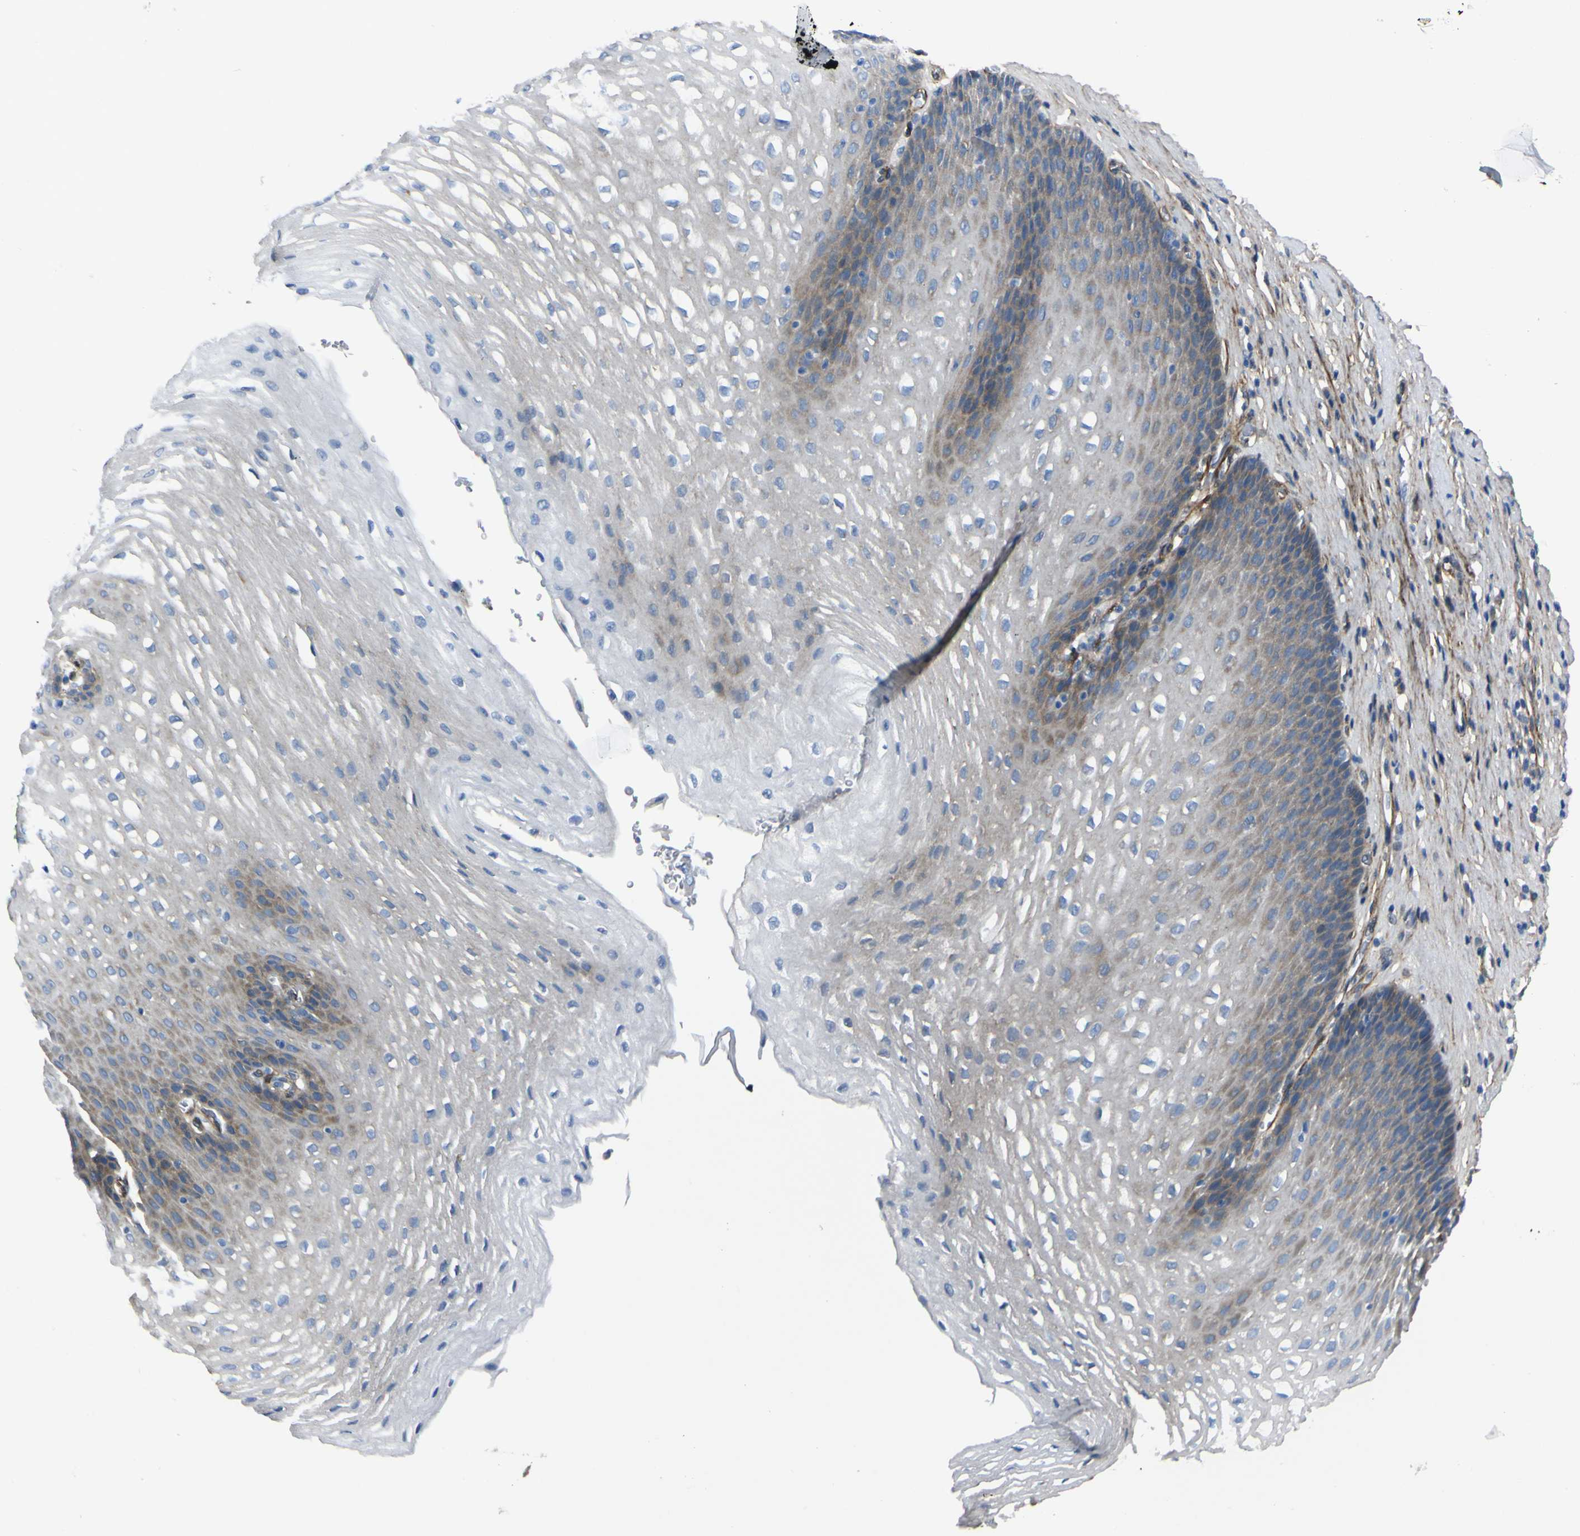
{"staining": {"intensity": "moderate", "quantity": "<25%", "location": "cytoplasmic/membranous"}, "tissue": "esophagus", "cell_type": "Squamous epithelial cells", "image_type": "normal", "snomed": [{"axis": "morphology", "description": "Normal tissue, NOS"}, {"axis": "topography", "description": "Esophagus"}], "caption": "Immunohistochemistry (IHC) staining of normal esophagus, which shows low levels of moderate cytoplasmic/membranous staining in about <25% of squamous epithelial cells indicating moderate cytoplasmic/membranous protein expression. The staining was performed using DAB (3,3'-diaminobenzidine) (brown) for protein detection and nuclei were counterstained in hematoxylin (blue).", "gene": "LRRN1", "patient": {"sex": "male", "age": 48}}